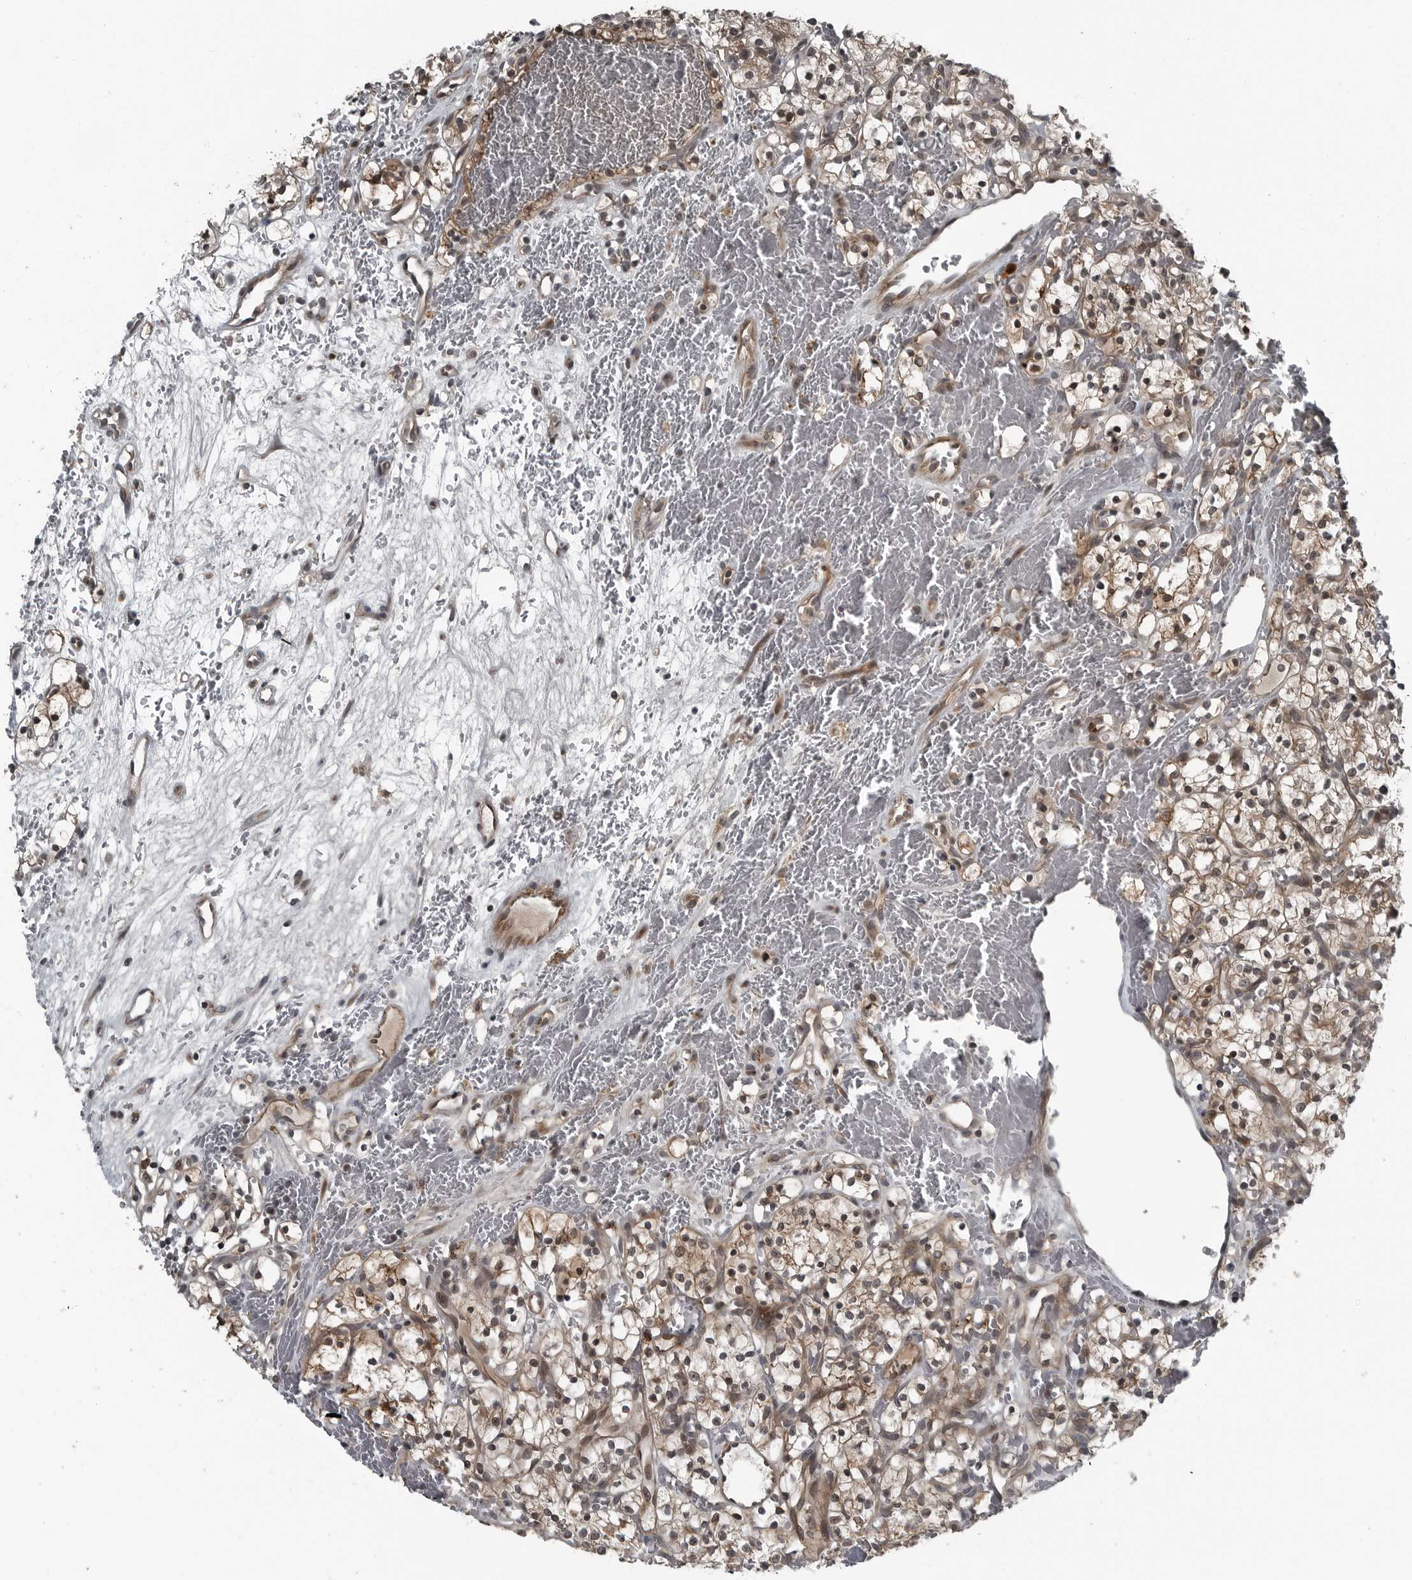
{"staining": {"intensity": "weak", "quantity": "25%-75%", "location": "cytoplasmic/membranous,nuclear"}, "tissue": "renal cancer", "cell_type": "Tumor cells", "image_type": "cancer", "snomed": [{"axis": "morphology", "description": "Adenocarcinoma, NOS"}, {"axis": "topography", "description": "Kidney"}], "caption": "Protein staining of renal cancer tissue shows weak cytoplasmic/membranous and nuclear staining in approximately 25%-75% of tumor cells.", "gene": "GAK", "patient": {"sex": "female", "age": 57}}